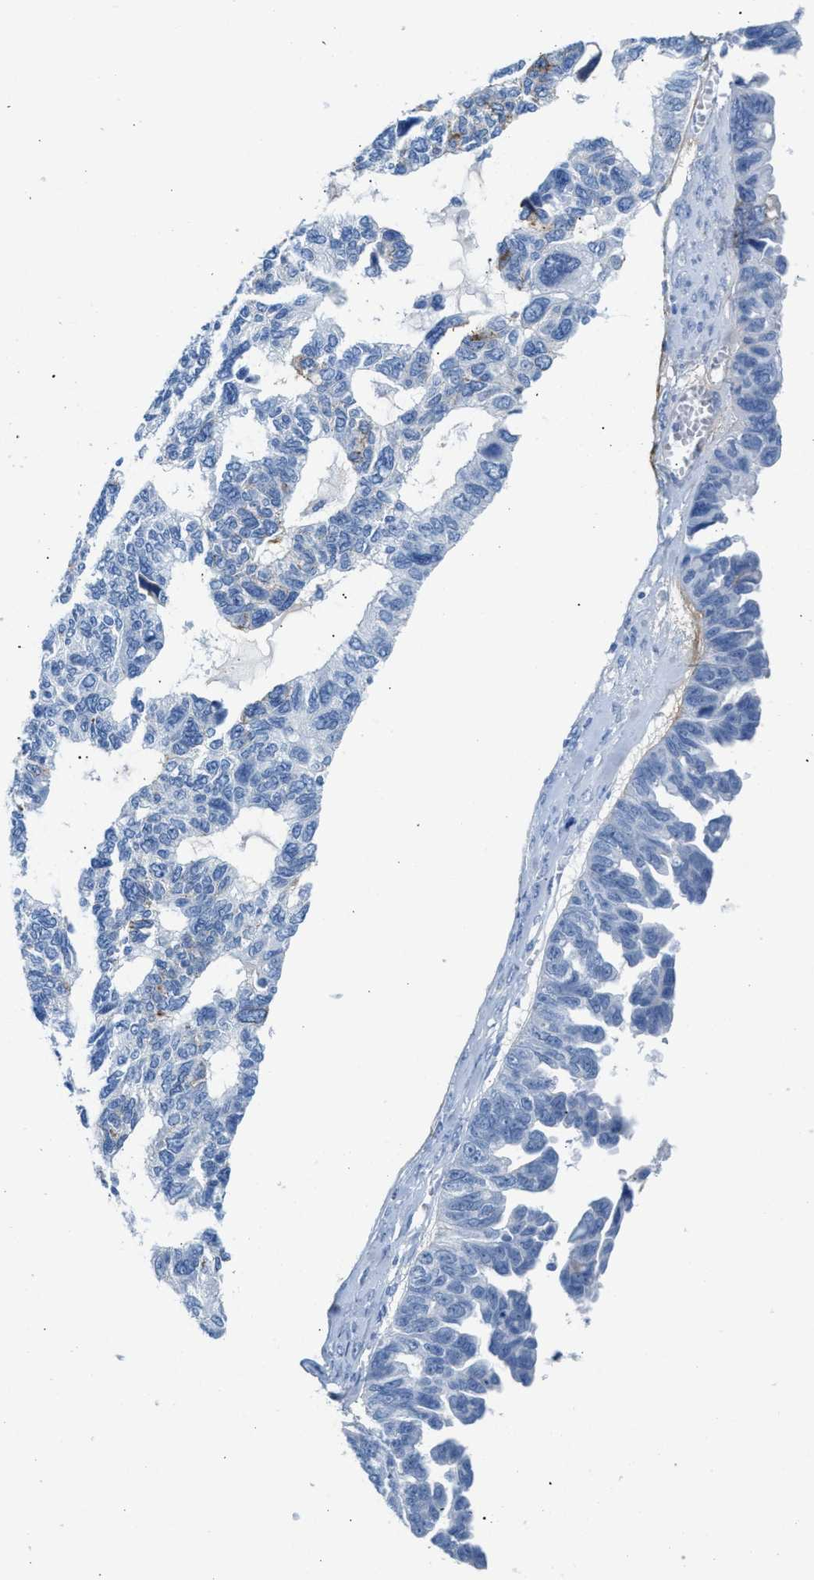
{"staining": {"intensity": "negative", "quantity": "none", "location": "none"}, "tissue": "ovarian cancer", "cell_type": "Tumor cells", "image_type": "cancer", "snomed": [{"axis": "morphology", "description": "Cystadenocarcinoma, serous, NOS"}, {"axis": "topography", "description": "Ovary"}], "caption": "Ovarian cancer (serous cystadenocarcinoma) stained for a protein using immunohistochemistry reveals no positivity tumor cells.", "gene": "TNR", "patient": {"sex": "female", "age": 79}}